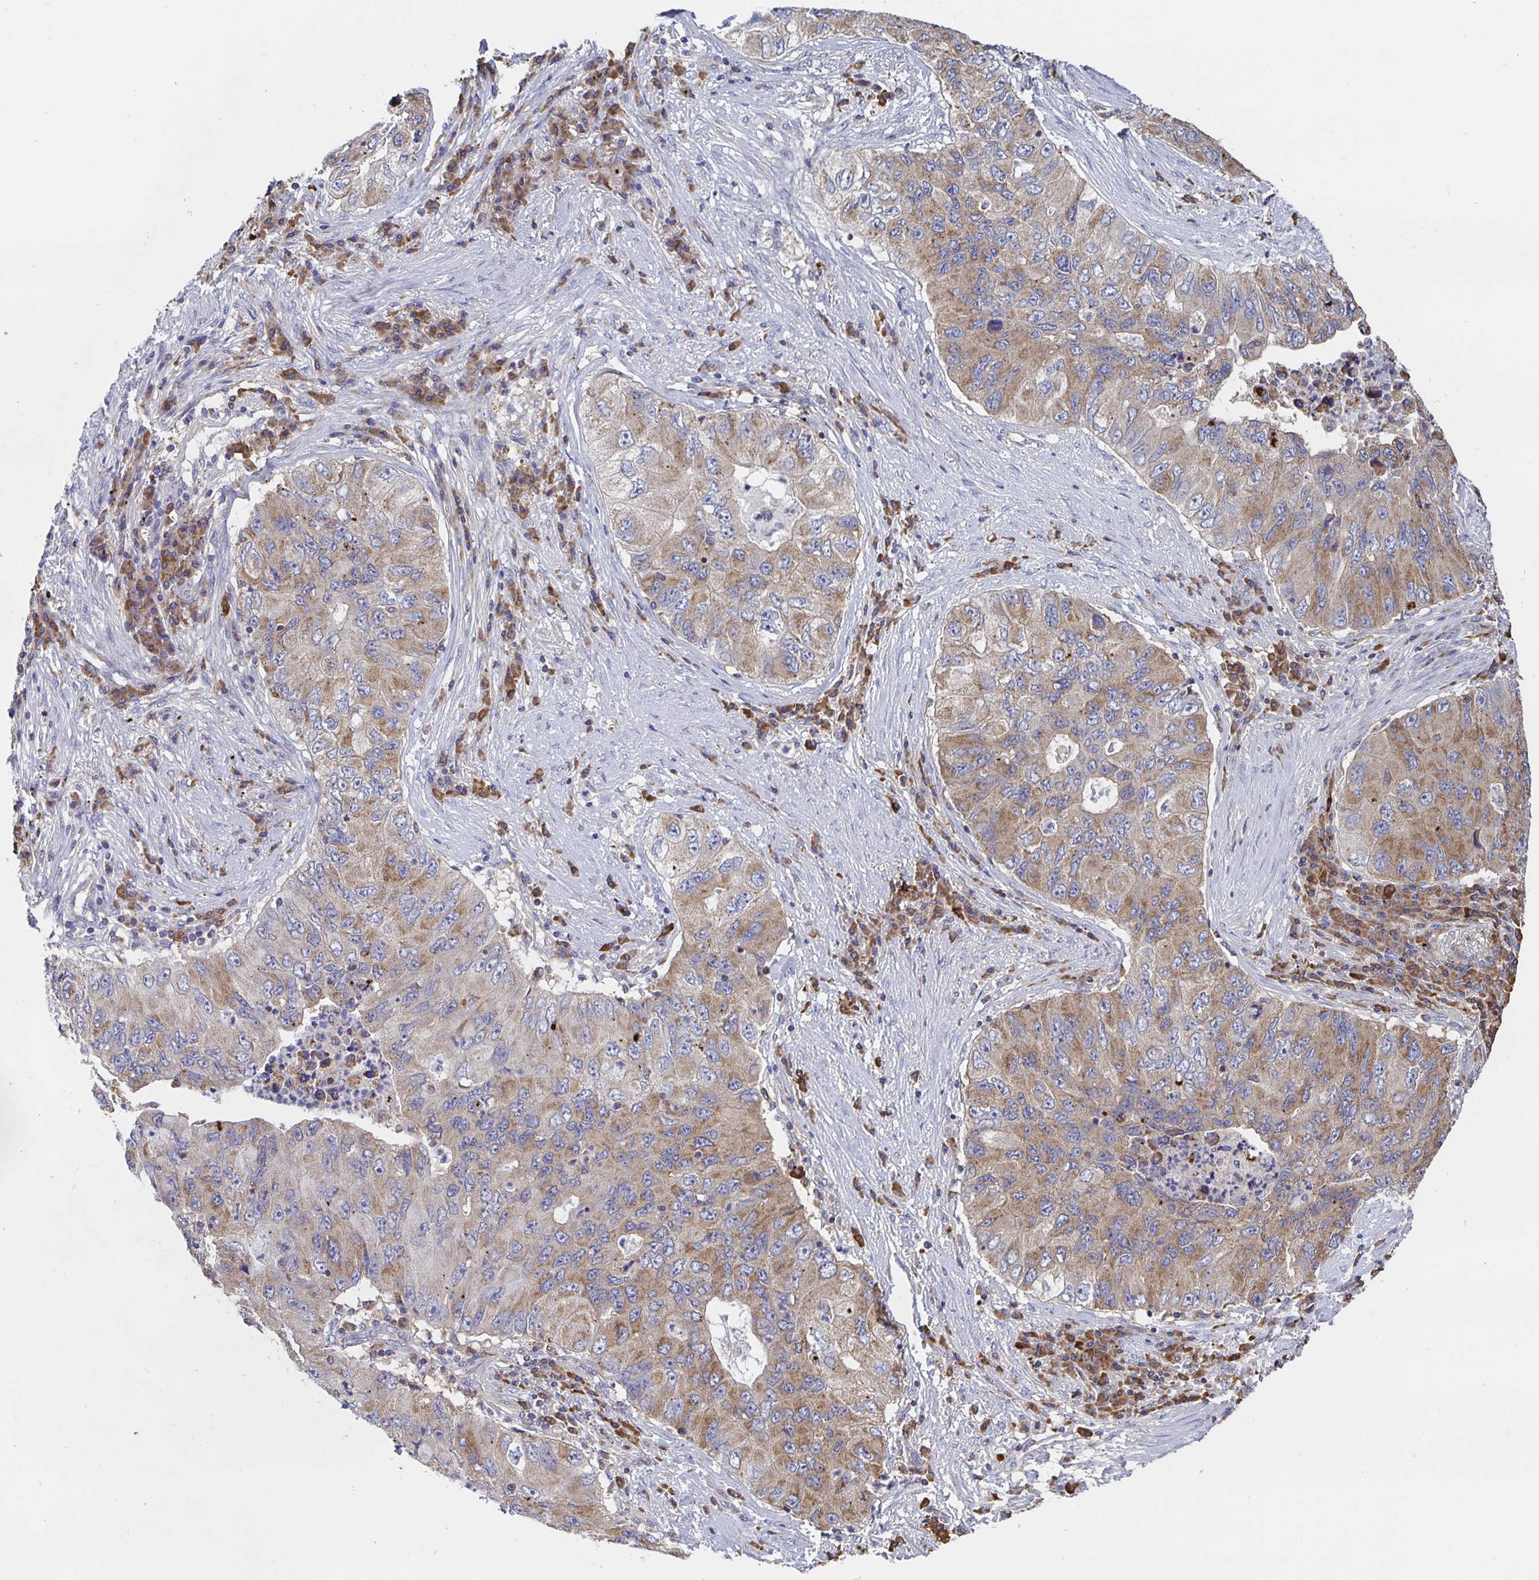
{"staining": {"intensity": "moderate", "quantity": "25%-75%", "location": "cytoplasmic/membranous"}, "tissue": "lung cancer", "cell_type": "Tumor cells", "image_type": "cancer", "snomed": [{"axis": "morphology", "description": "Adenocarcinoma, NOS"}, {"axis": "morphology", "description": "Adenocarcinoma, metastatic, NOS"}, {"axis": "topography", "description": "Lymph node"}, {"axis": "topography", "description": "Lung"}], "caption": "Human lung cancer stained with a brown dye shows moderate cytoplasmic/membranous positive positivity in about 25%-75% of tumor cells.", "gene": "PRDX3", "patient": {"sex": "female", "age": 54}}